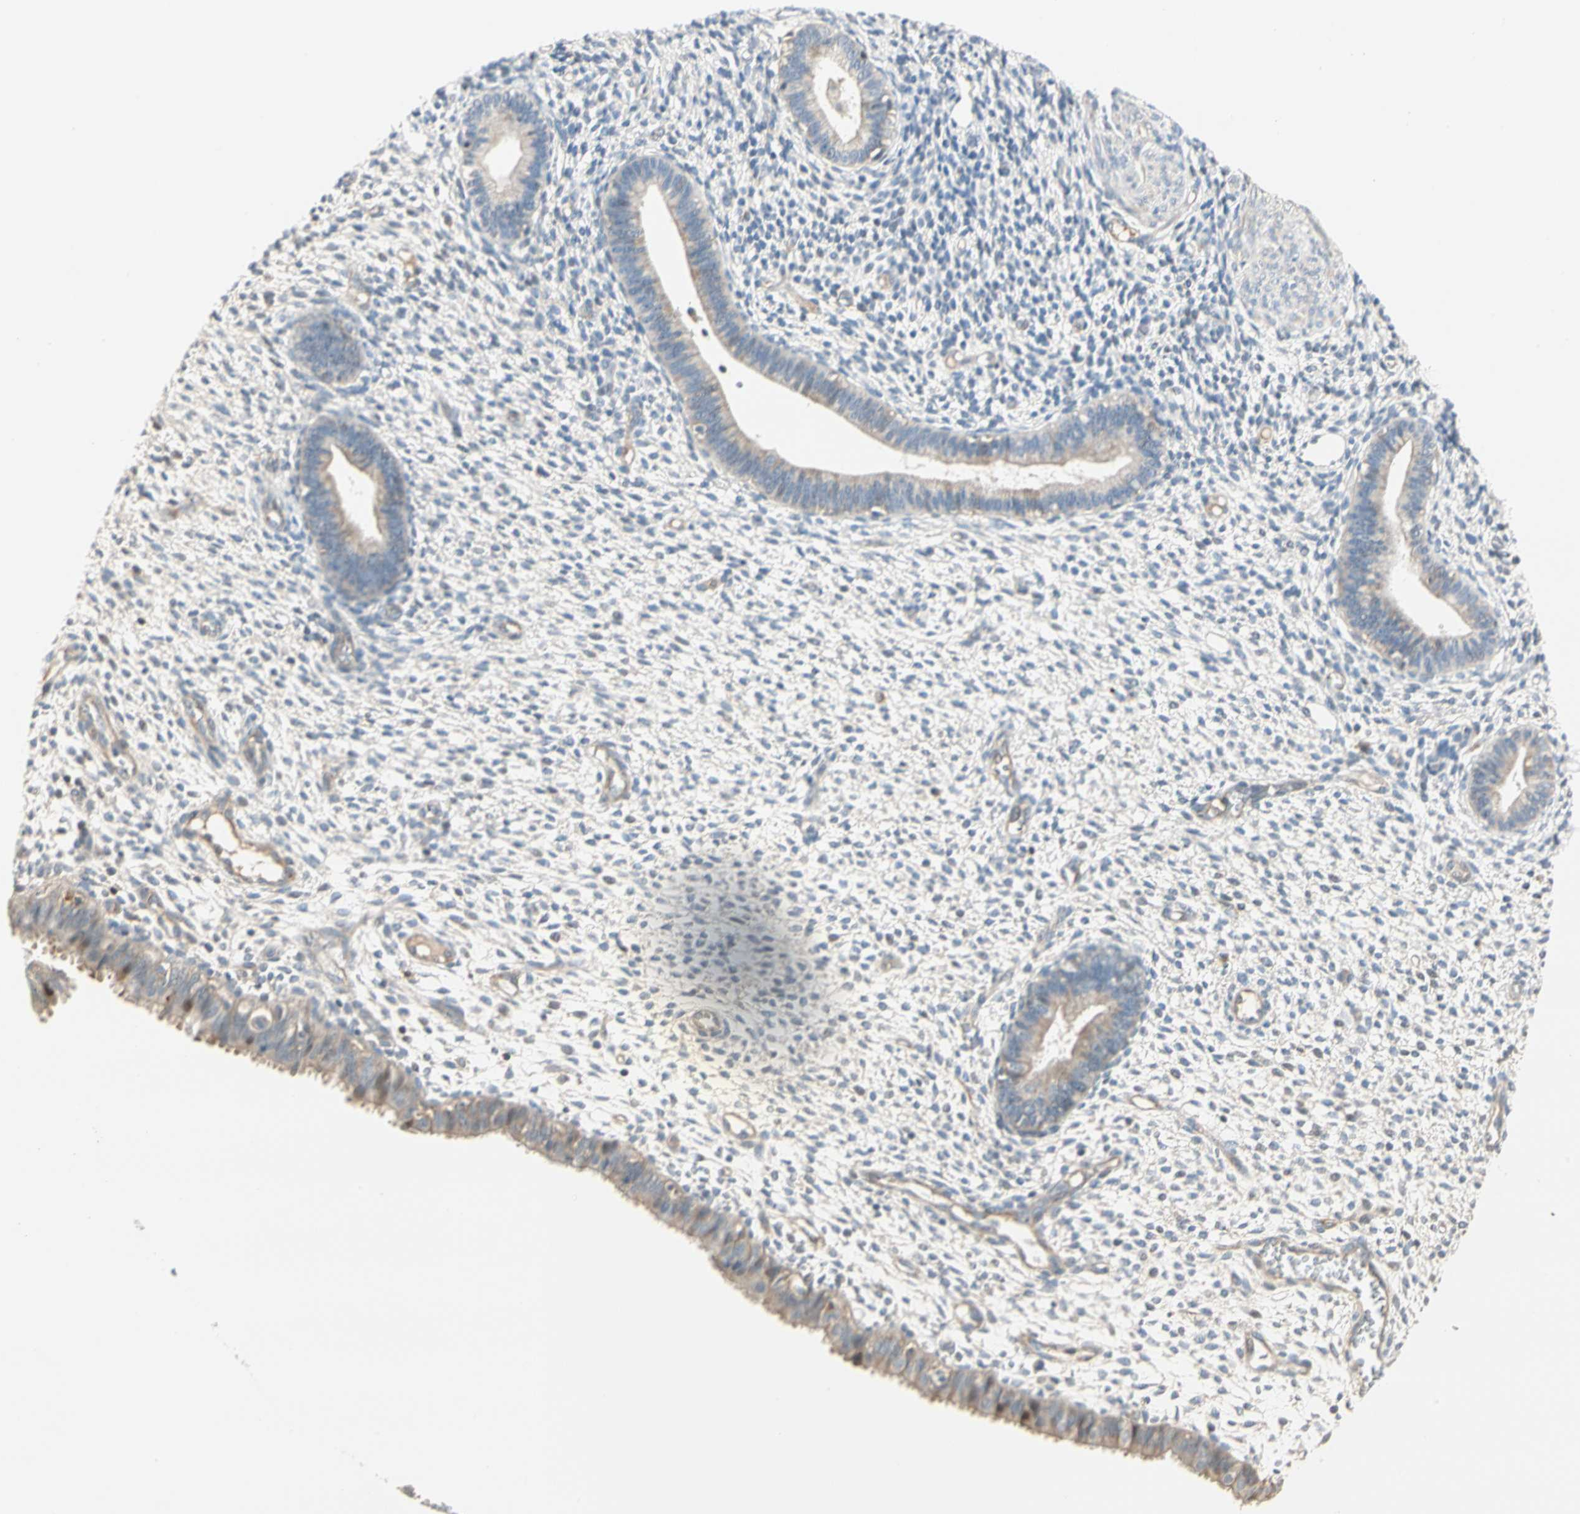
{"staining": {"intensity": "negative", "quantity": "none", "location": "none"}, "tissue": "endometrium", "cell_type": "Cells in endometrial stroma", "image_type": "normal", "snomed": [{"axis": "morphology", "description": "Normal tissue, NOS"}, {"axis": "topography", "description": "Endometrium"}], "caption": "This is a photomicrograph of immunohistochemistry staining of benign endometrium, which shows no positivity in cells in endometrial stroma. Nuclei are stained in blue.", "gene": "GPR153", "patient": {"sex": "female", "age": 61}}